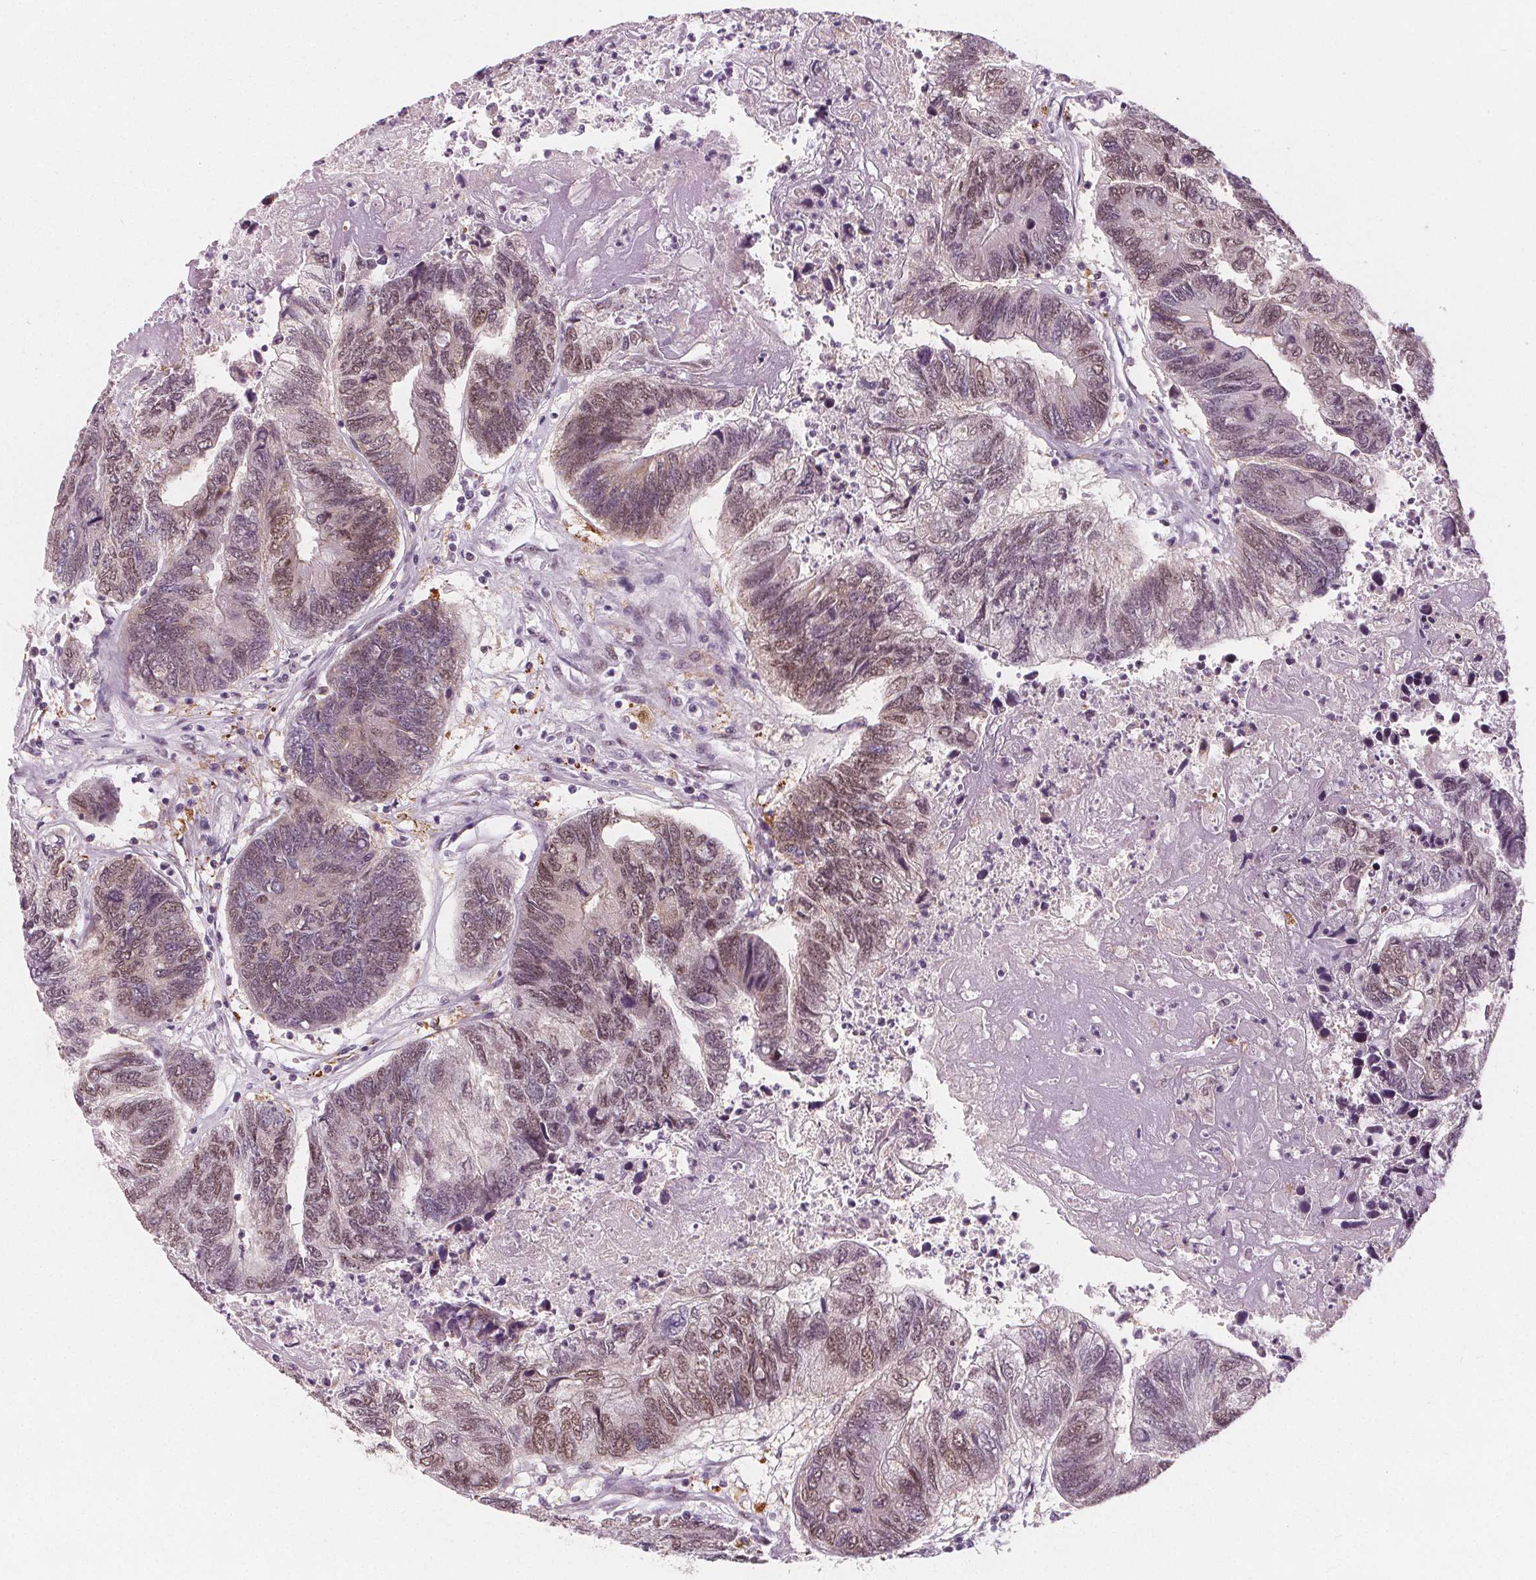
{"staining": {"intensity": "moderate", "quantity": "25%-75%", "location": "nuclear"}, "tissue": "colorectal cancer", "cell_type": "Tumor cells", "image_type": "cancer", "snomed": [{"axis": "morphology", "description": "Adenocarcinoma, NOS"}, {"axis": "topography", "description": "Colon"}], "caption": "A photomicrograph of colorectal cancer (adenocarcinoma) stained for a protein demonstrates moderate nuclear brown staining in tumor cells.", "gene": "DPM2", "patient": {"sex": "female", "age": 67}}